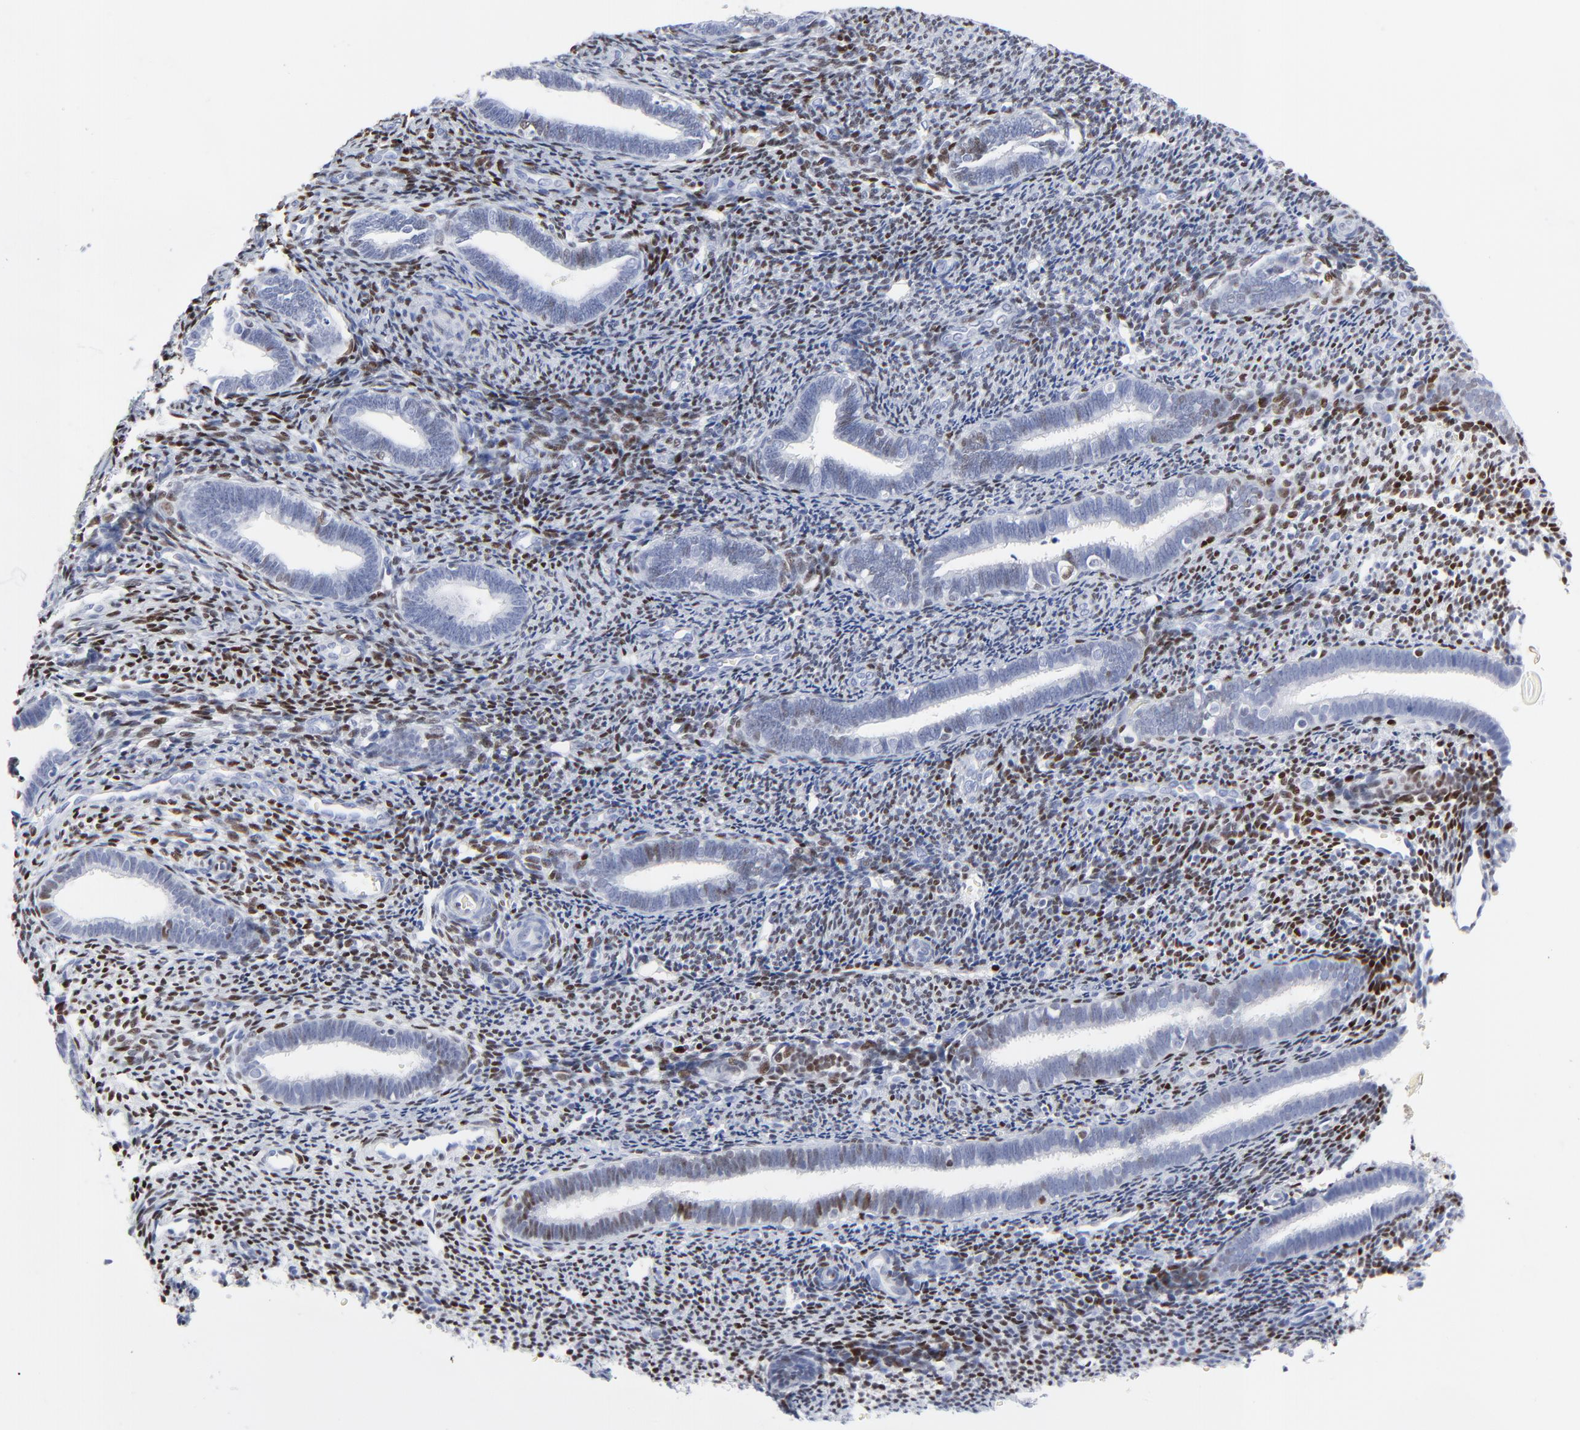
{"staining": {"intensity": "moderate", "quantity": ">75%", "location": "nuclear"}, "tissue": "endometrium", "cell_type": "Cells in endometrial stroma", "image_type": "normal", "snomed": [{"axis": "morphology", "description": "Normal tissue, NOS"}, {"axis": "topography", "description": "Endometrium"}], "caption": "This histopathology image displays immunohistochemistry (IHC) staining of benign human endometrium, with medium moderate nuclear expression in about >75% of cells in endometrial stroma.", "gene": "JUN", "patient": {"sex": "female", "age": 27}}